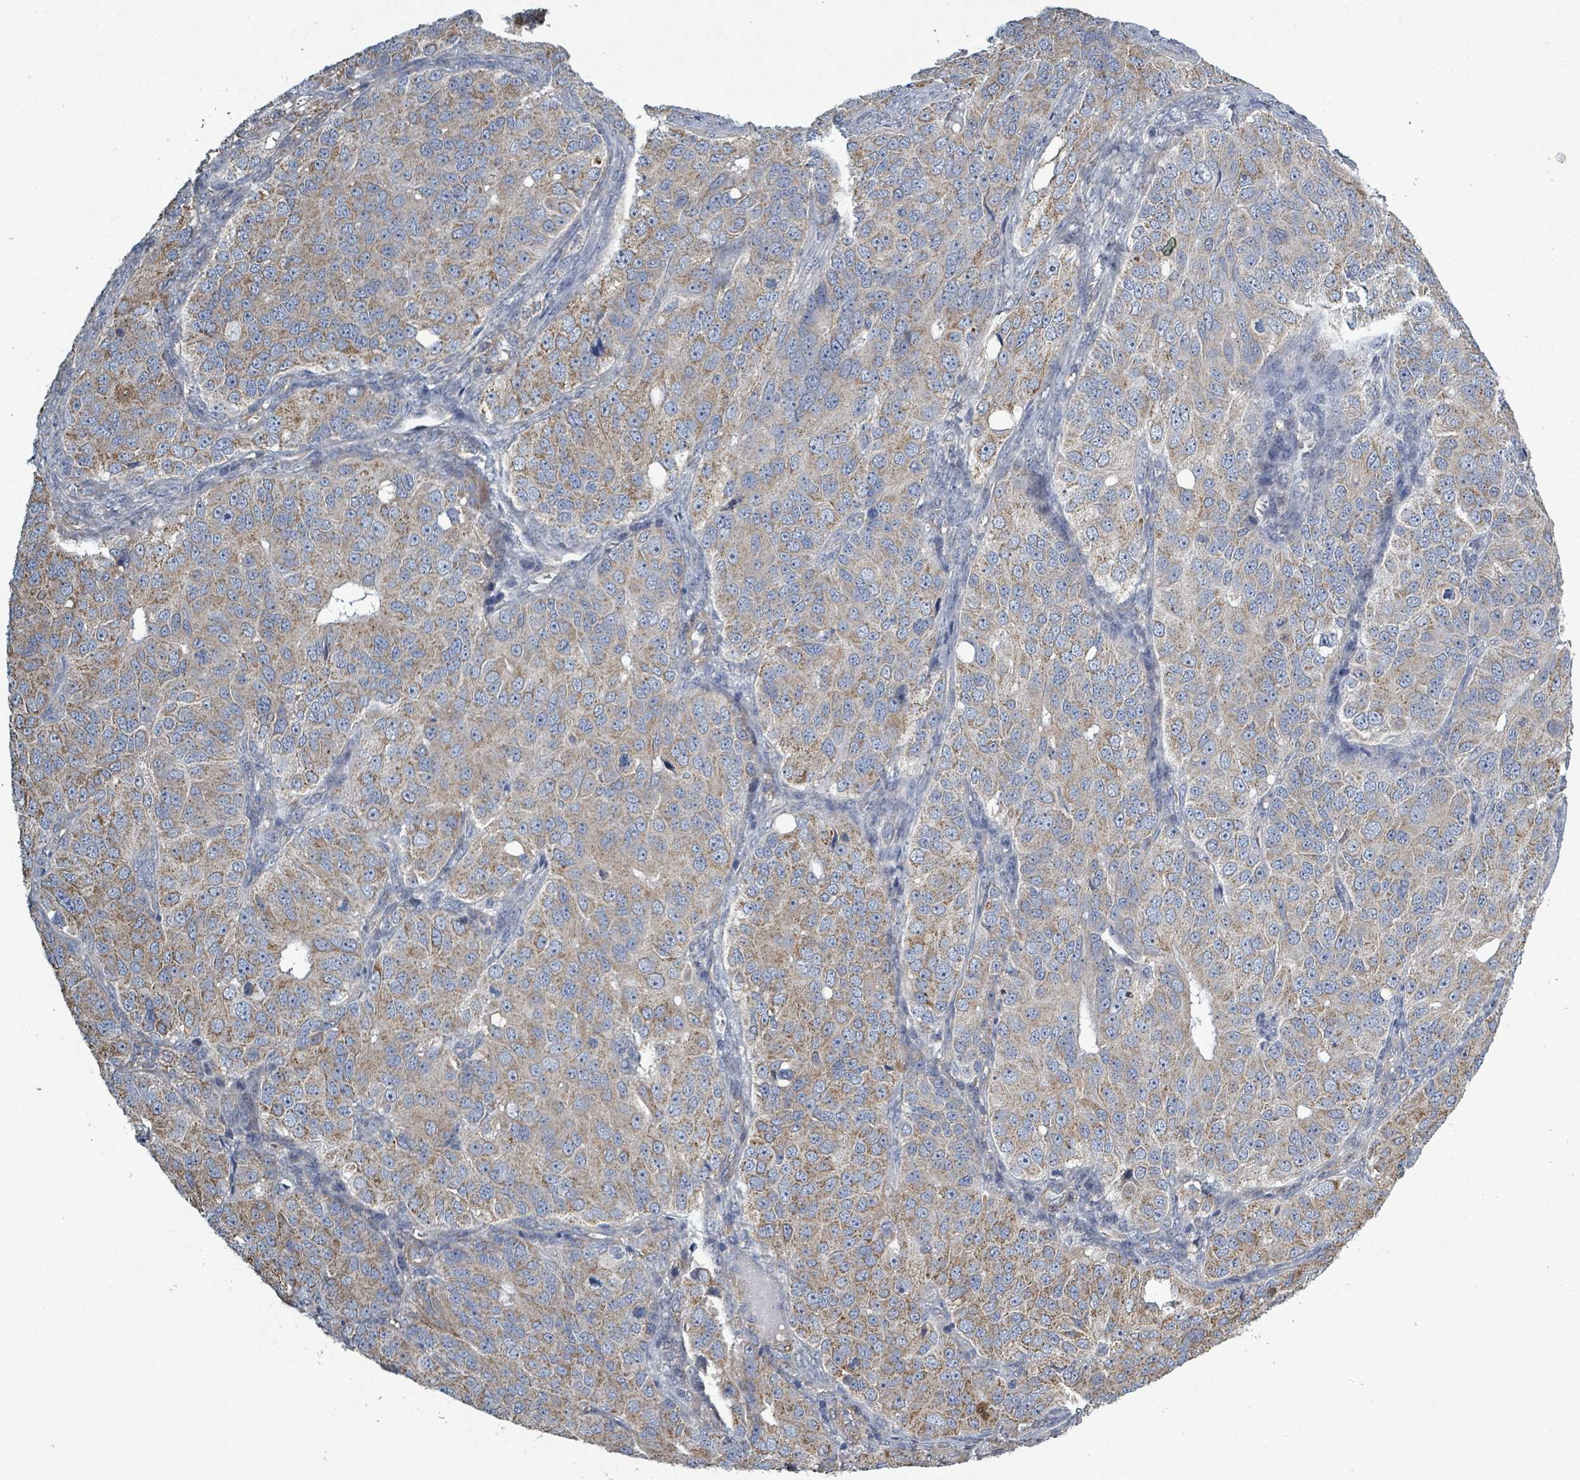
{"staining": {"intensity": "moderate", "quantity": ">75%", "location": "cytoplasmic/membranous"}, "tissue": "ovarian cancer", "cell_type": "Tumor cells", "image_type": "cancer", "snomed": [{"axis": "morphology", "description": "Carcinoma, endometroid"}, {"axis": "topography", "description": "Ovary"}], "caption": "Moderate cytoplasmic/membranous staining for a protein is present in about >75% of tumor cells of ovarian cancer (endometroid carcinoma) using IHC.", "gene": "ADCK1", "patient": {"sex": "female", "age": 51}}